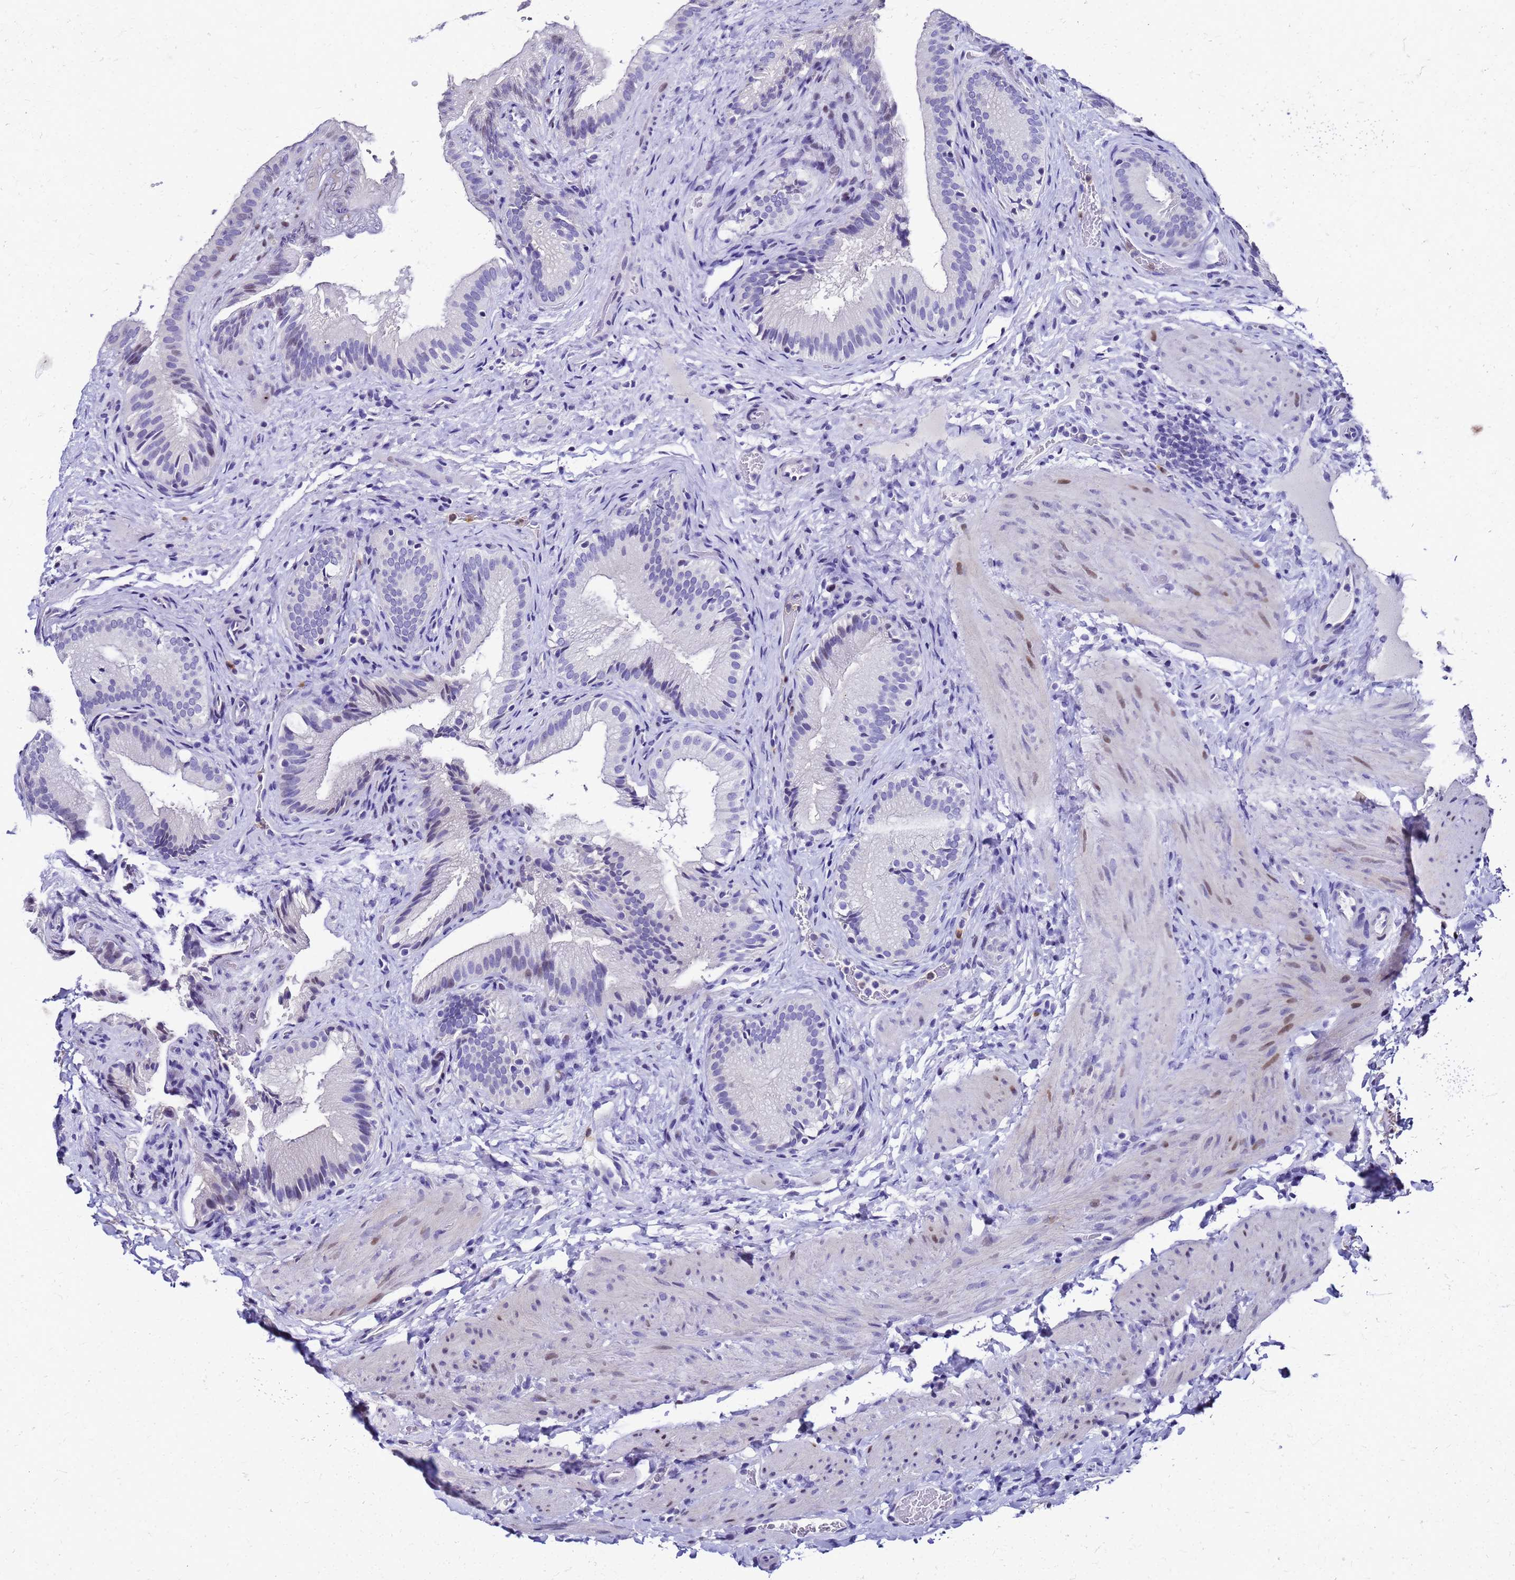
{"staining": {"intensity": "negative", "quantity": "none", "location": "none"}, "tissue": "gallbladder", "cell_type": "Glandular cells", "image_type": "normal", "snomed": [{"axis": "morphology", "description": "Normal tissue, NOS"}, {"axis": "topography", "description": "Gallbladder"}], "caption": "DAB (3,3'-diaminobenzidine) immunohistochemical staining of normal human gallbladder displays no significant staining in glandular cells.", "gene": "SMIM21", "patient": {"sex": "female", "age": 30}}